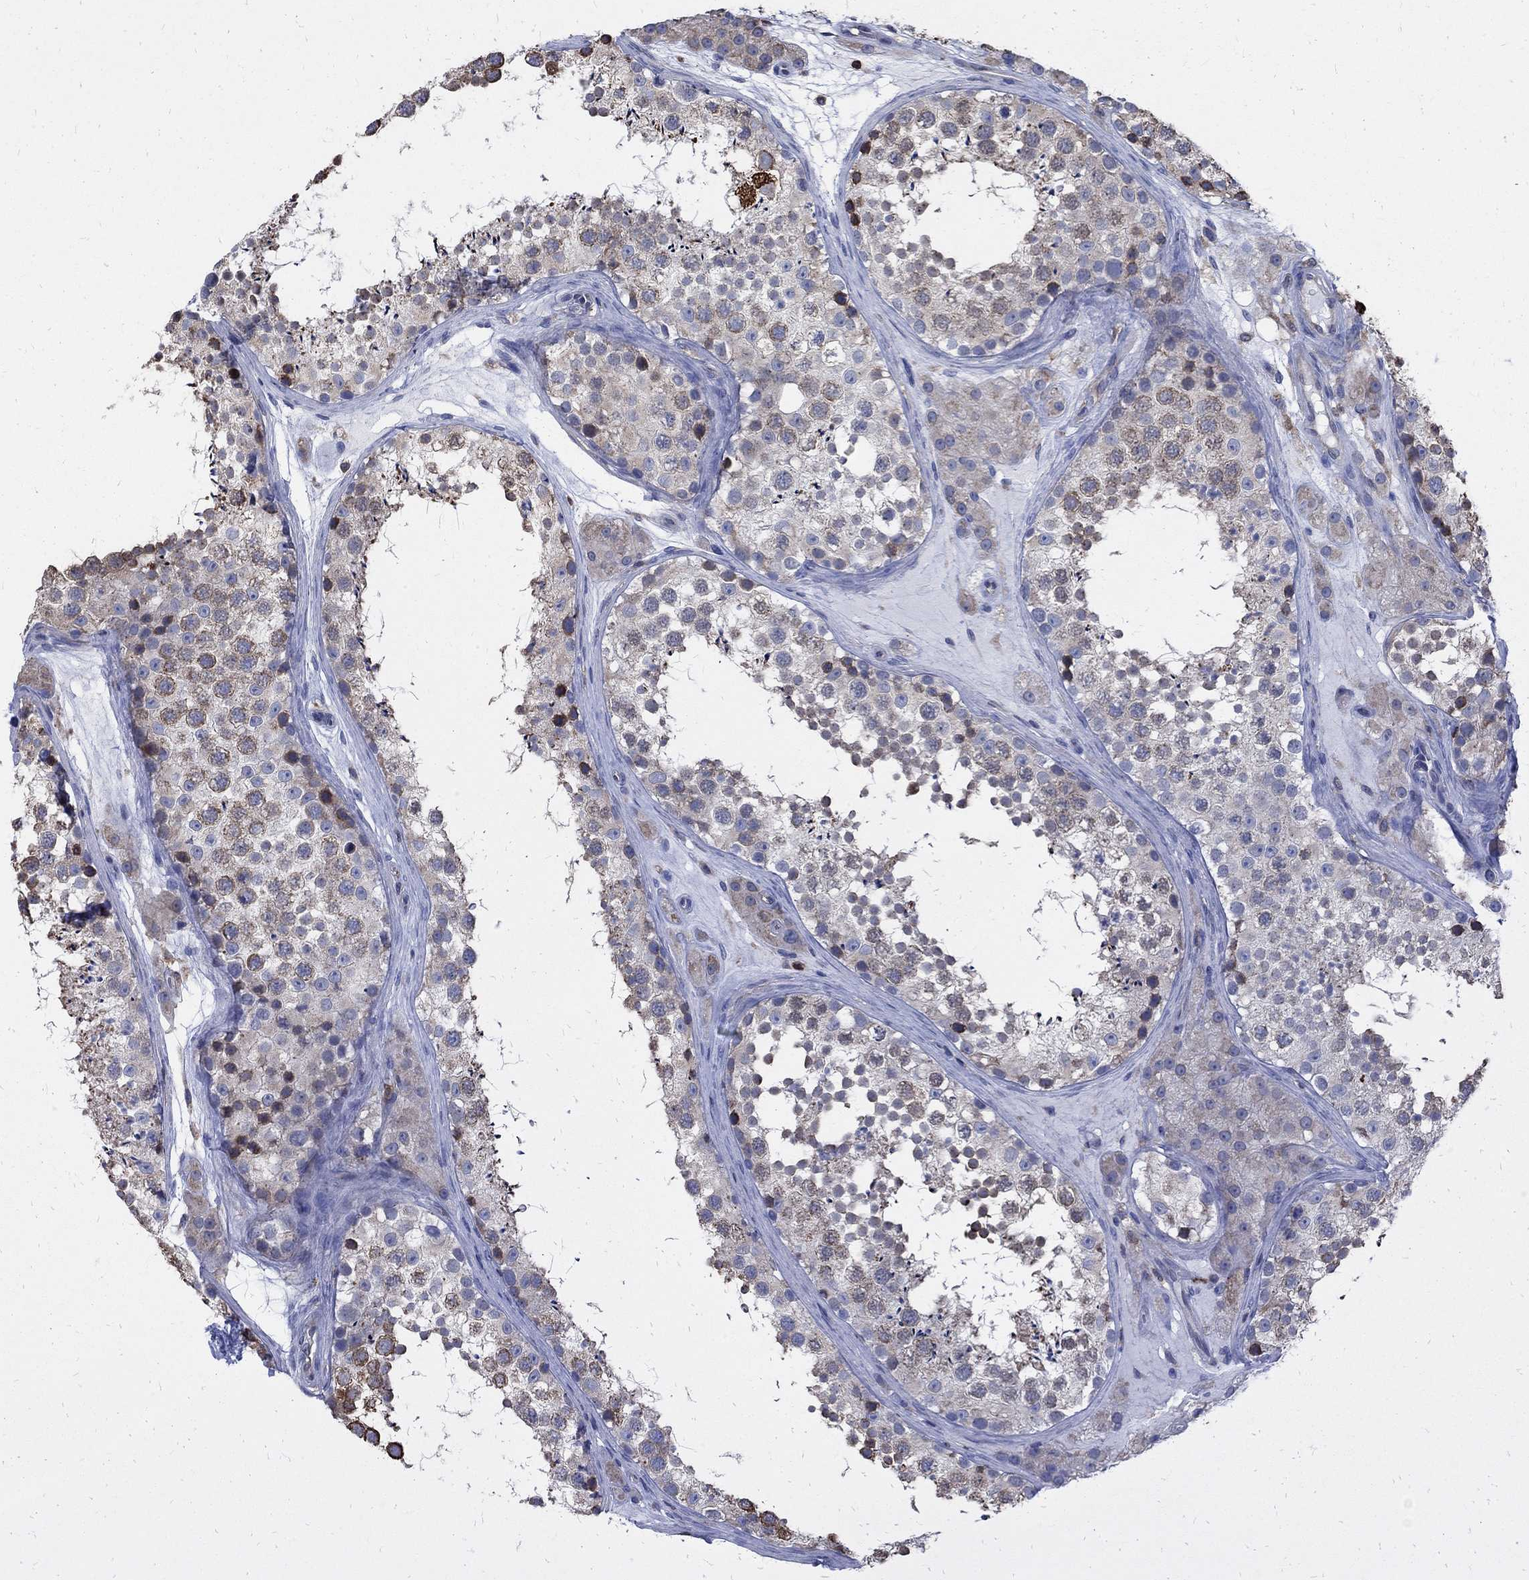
{"staining": {"intensity": "moderate", "quantity": "<25%", "location": "cytoplasmic/membranous,nuclear"}, "tissue": "testis", "cell_type": "Cells in seminiferous ducts", "image_type": "normal", "snomed": [{"axis": "morphology", "description": "Normal tissue, NOS"}, {"axis": "topography", "description": "Testis"}], "caption": "This histopathology image displays normal testis stained with immunohistochemistry (IHC) to label a protein in brown. The cytoplasmic/membranous,nuclear of cells in seminiferous ducts show moderate positivity for the protein. Nuclei are counter-stained blue.", "gene": "AGAP2", "patient": {"sex": "male", "age": 41}}